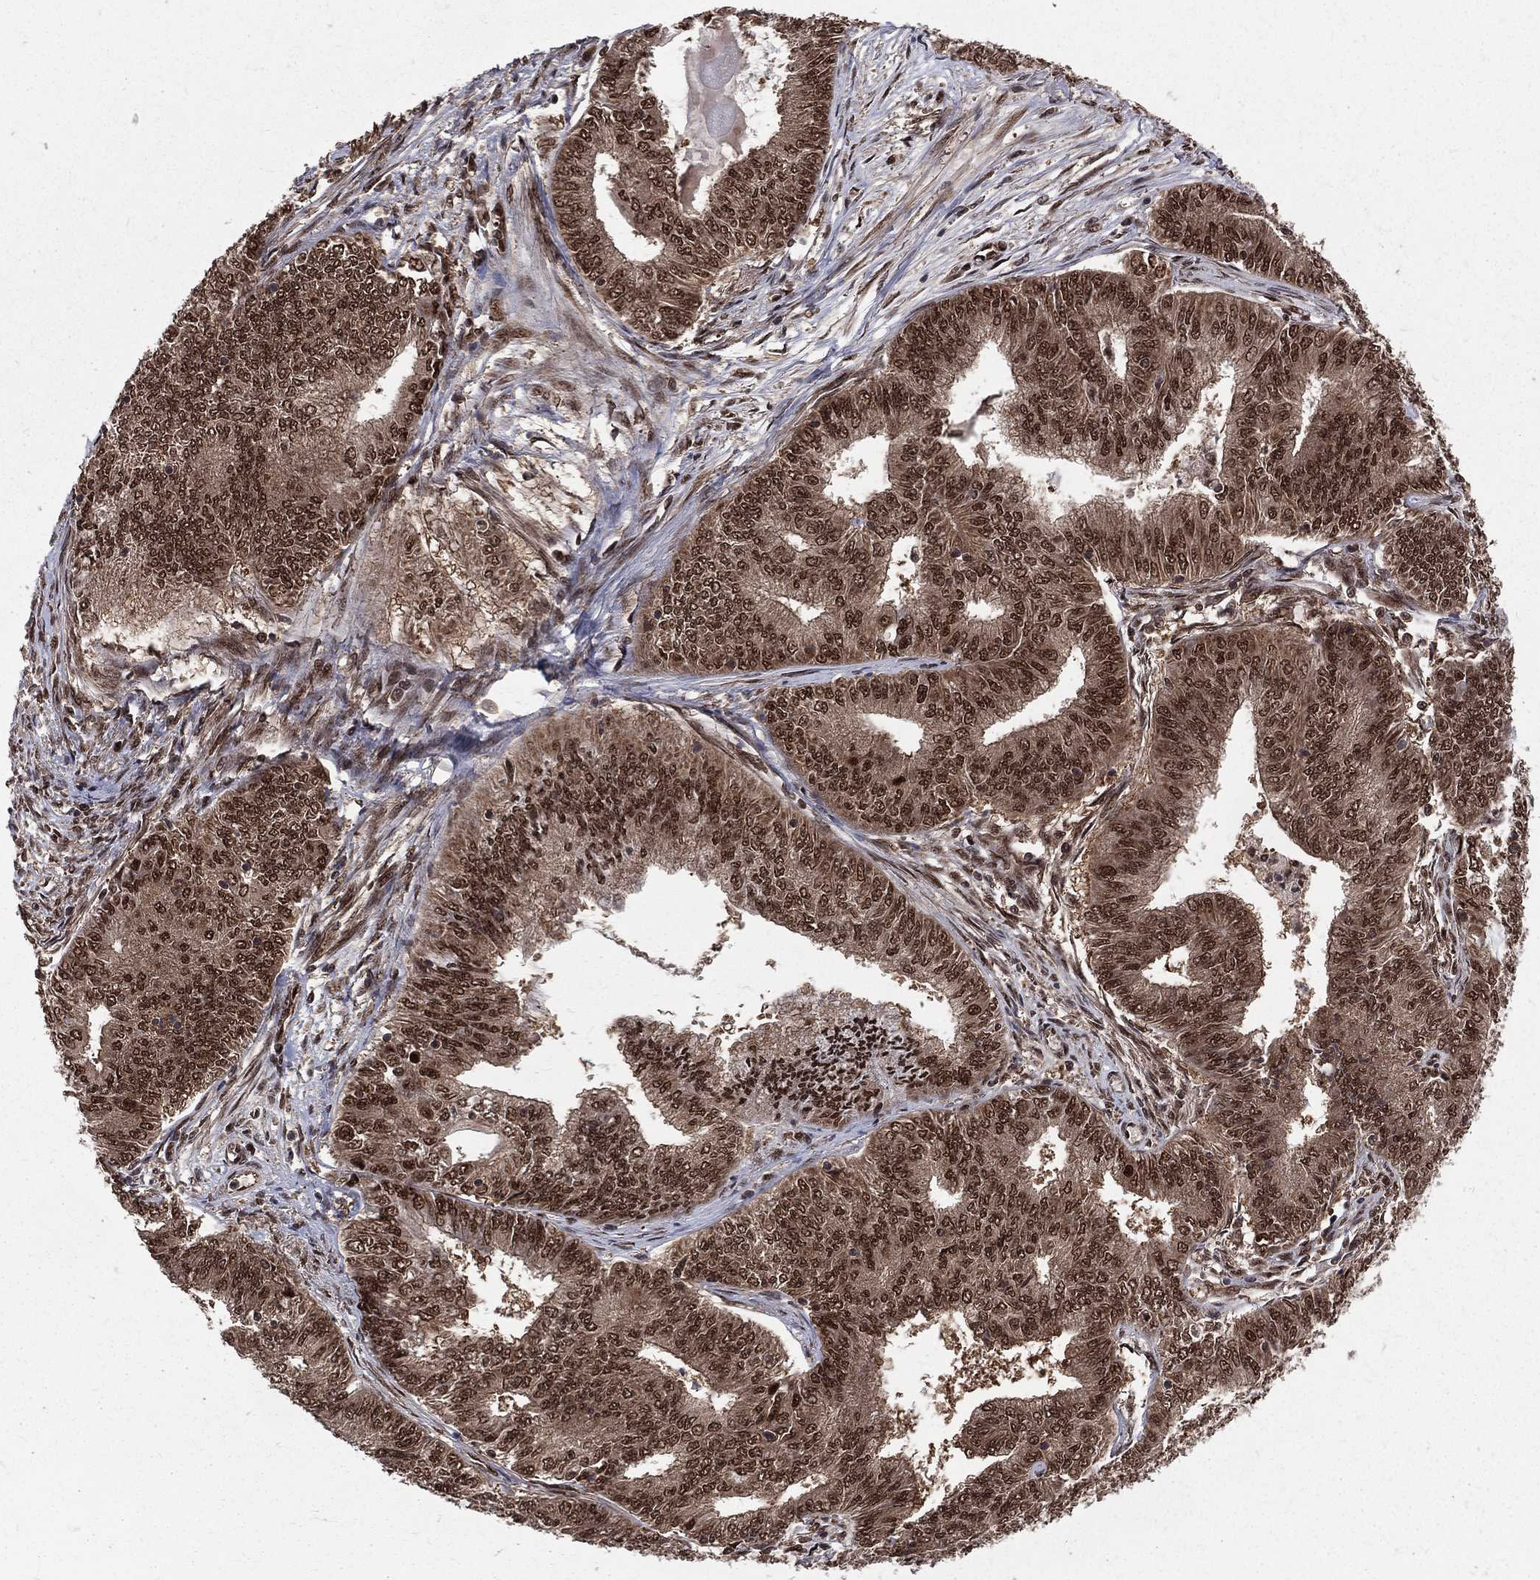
{"staining": {"intensity": "moderate", "quantity": ">75%", "location": "cytoplasmic/membranous,nuclear"}, "tissue": "endometrial cancer", "cell_type": "Tumor cells", "image_type": "cancer", "snomed": [{"axis": "morphology", "description": "Adenocarcinoma, NOS"}, {"axis": "topography", "description": "Endometrium"}], "caption": "The immunohistochemical stain shows moderate cytoplasmic/membranous and nuclear staining in tumor cells of adenocarcinoma (endometrial) tissue.", "gene": "COPS4", "patient": {"sex": "female", "age": 62}}